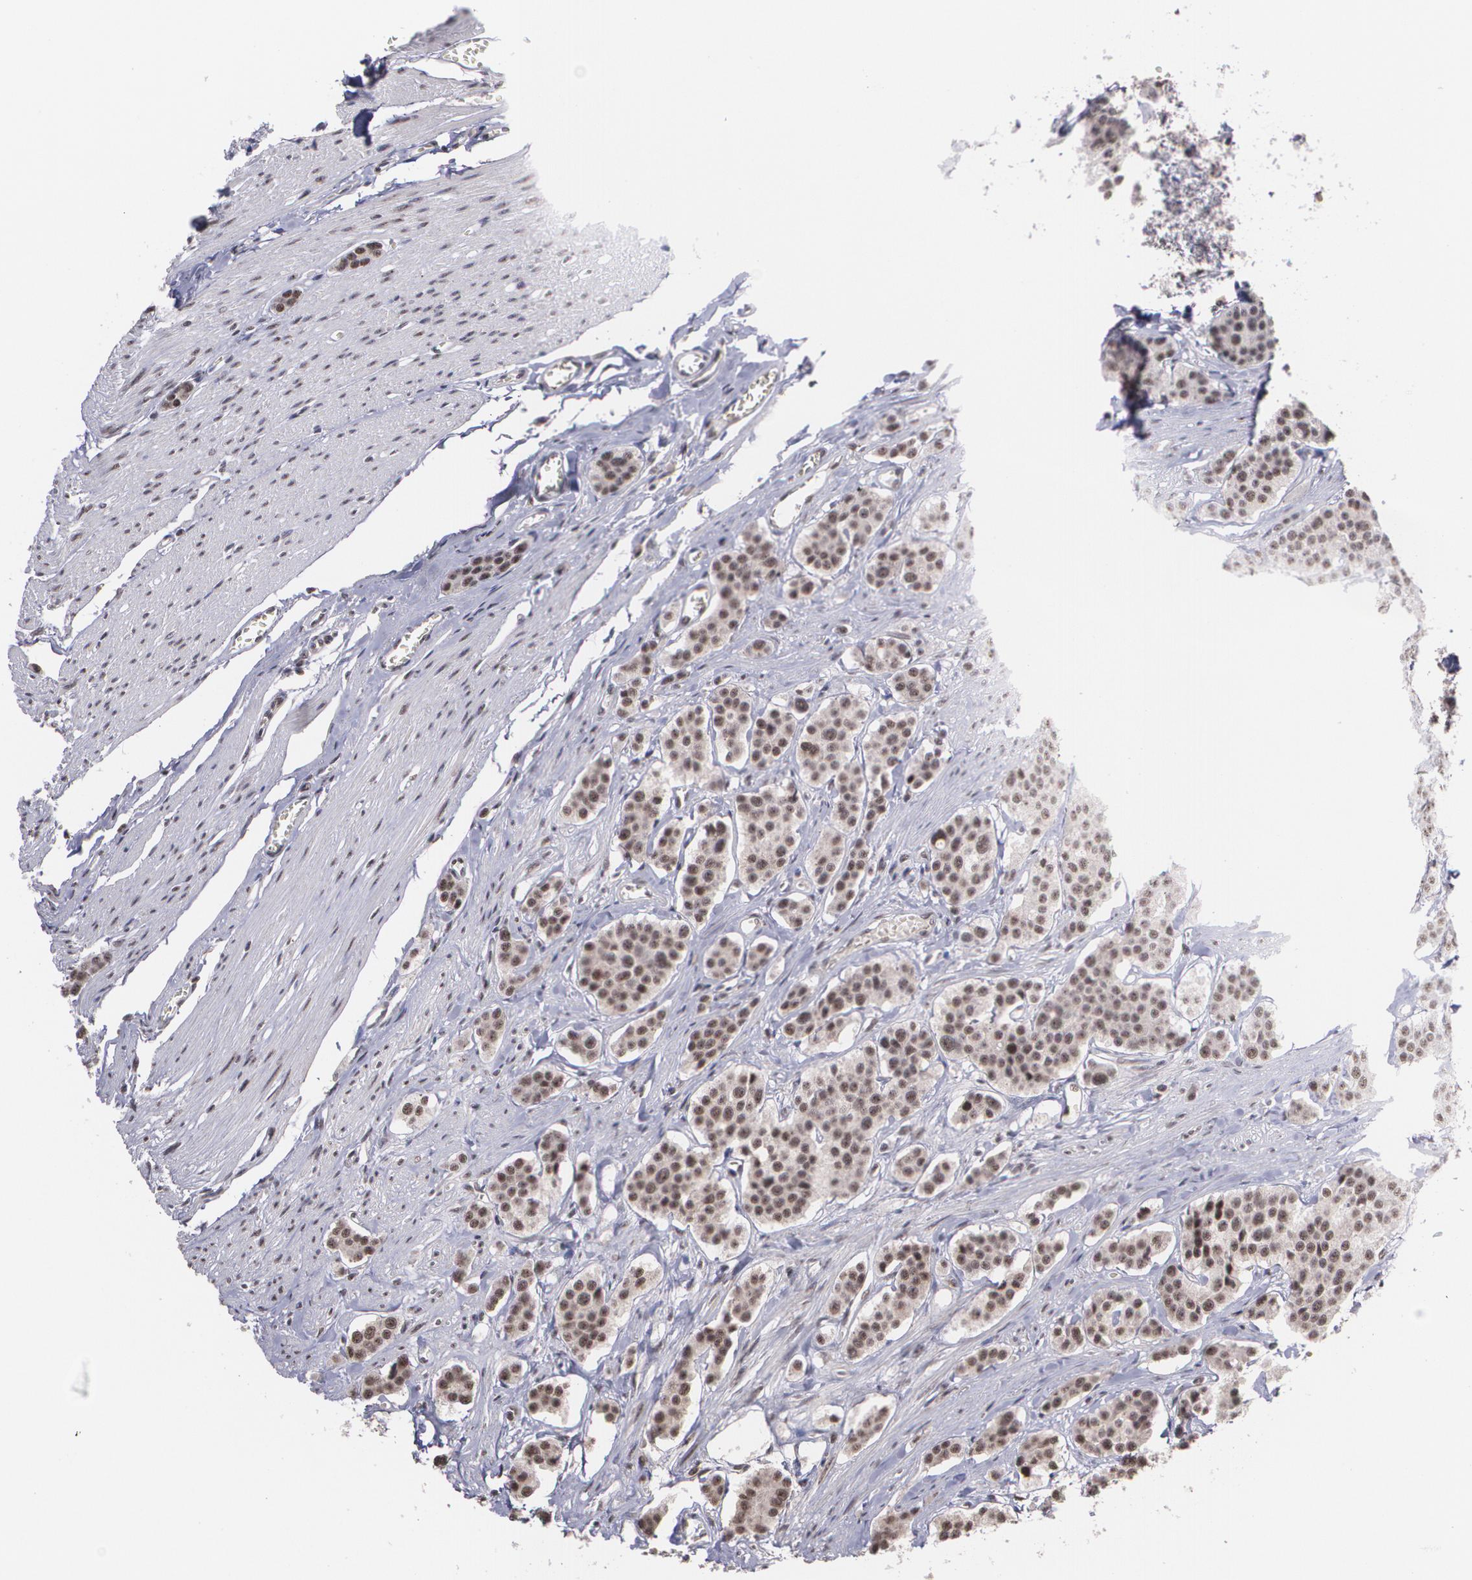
{"staining": {"intensity": "weak", "quantity": ">75%", "location": "cytoplasmic/membranous,nuclear"}, "tissue": "carcinoid", "cell_type": "Tumor cells", "image_type": "cancer", "snomed": [{"axis": "morphology", "description": "Carcinoid, malignant, NOS"}, {"axis": "topography", "description": "Small intestine"}], "caption": "Brown immunohistochemical staining in carcinoid (malignant) shows weak cytoplasmic/membranous and nuclear positivity in about >75% of tumor cells.", "gene": "C6orf15", "patient": {"sex": "male", "age": 60}}